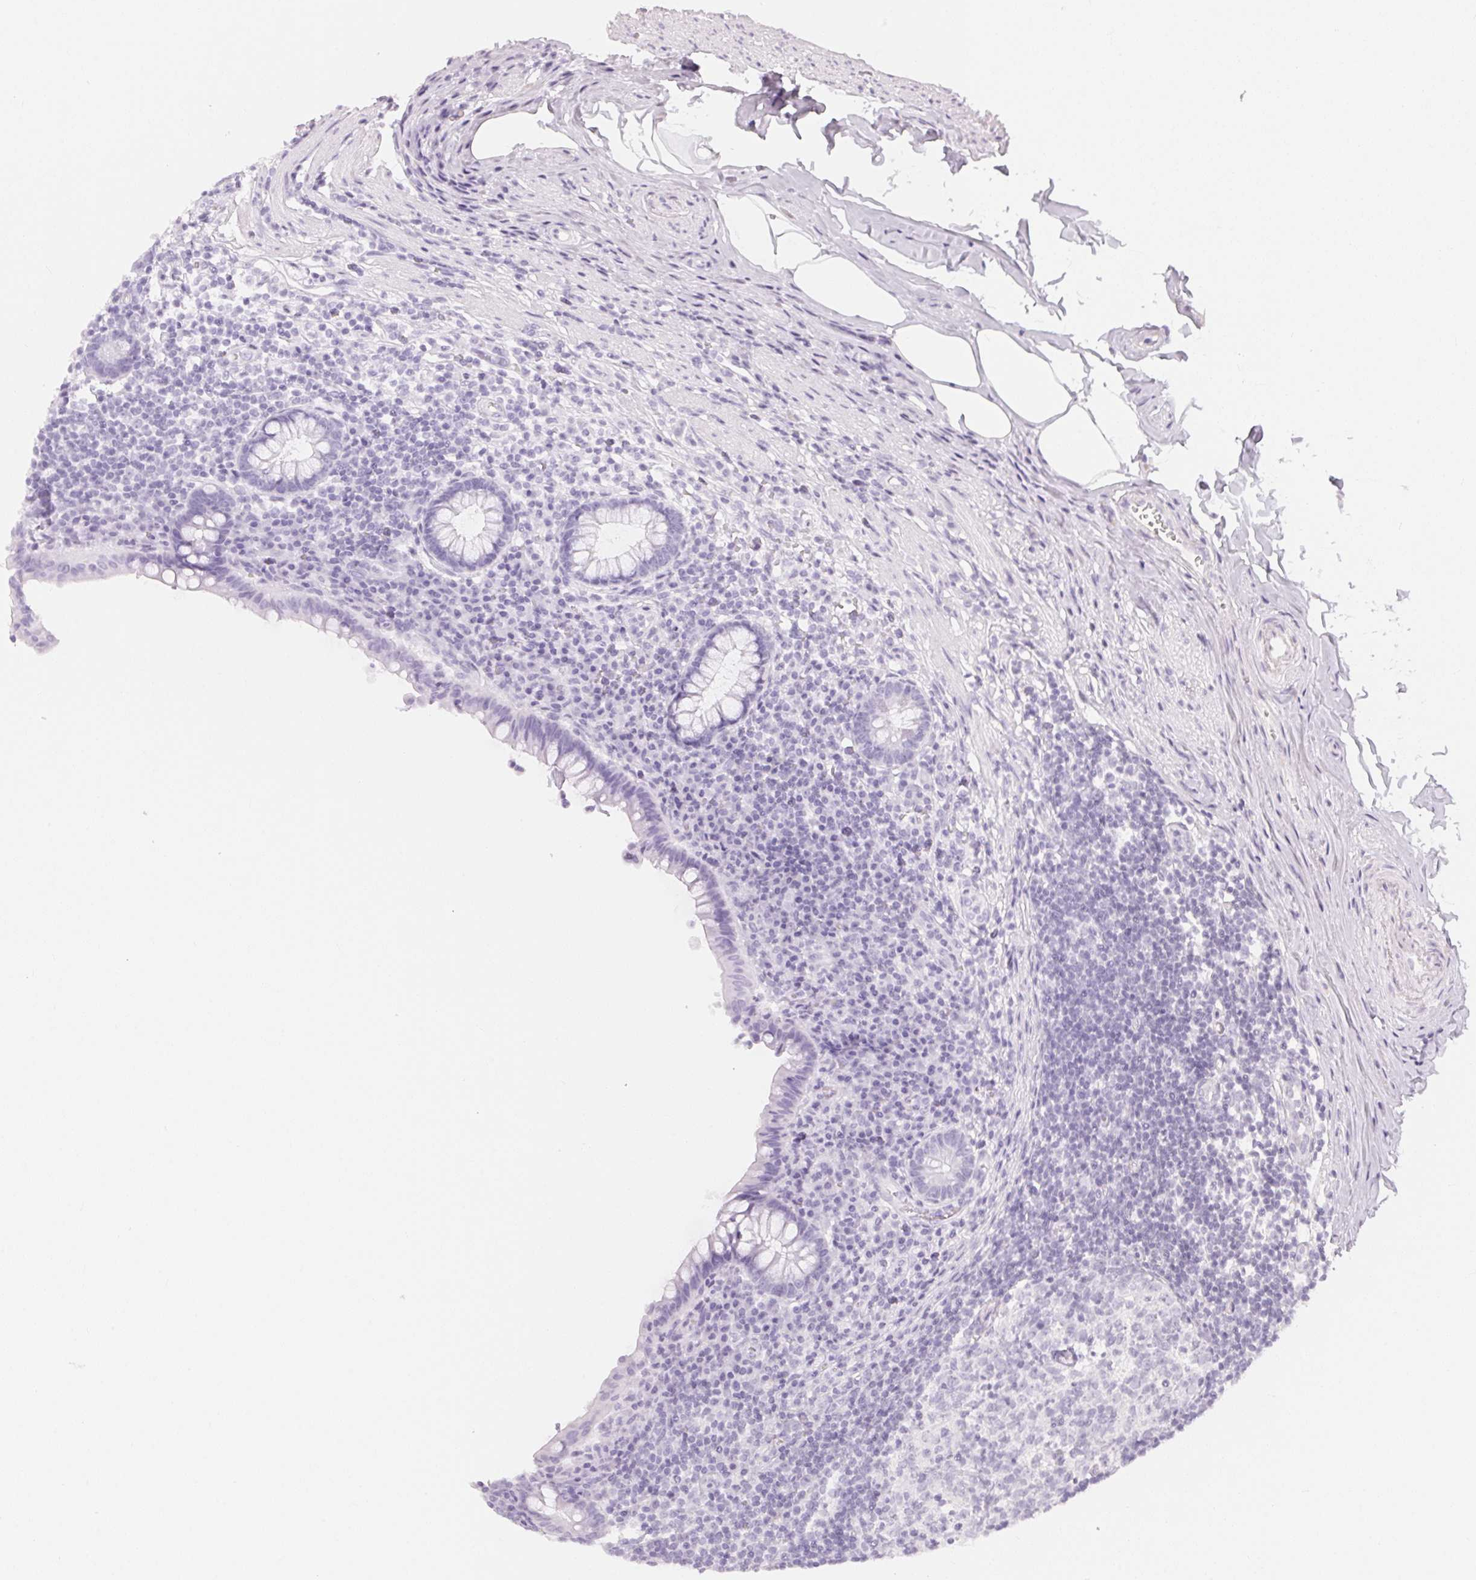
{"staining": {"intensity": "negative", "quantity": "none", "location": "none"}, "tissue": "appendix", "cell_type": "Glandular cells", "image_type": "normal", "snomed": [{"axis": "morphology", "description": "Normal tissue, NOS"}, {"axis": "topography", "description": "Appendix"}], "caption": "This image is of unremarkable appendix stained with immunohistochemistry to label a protein in brown with the nuclei are counter-stained blue. There is no staining in glandular cells. Brightfield microscopy of IHC stained with DAB (3,3'-diaminobenzidine) (brown) and hematoxylin (blue), captured at high magnification.", "gene": "GDAP1L1", "patient": {"sex": "female", "age": 56}}